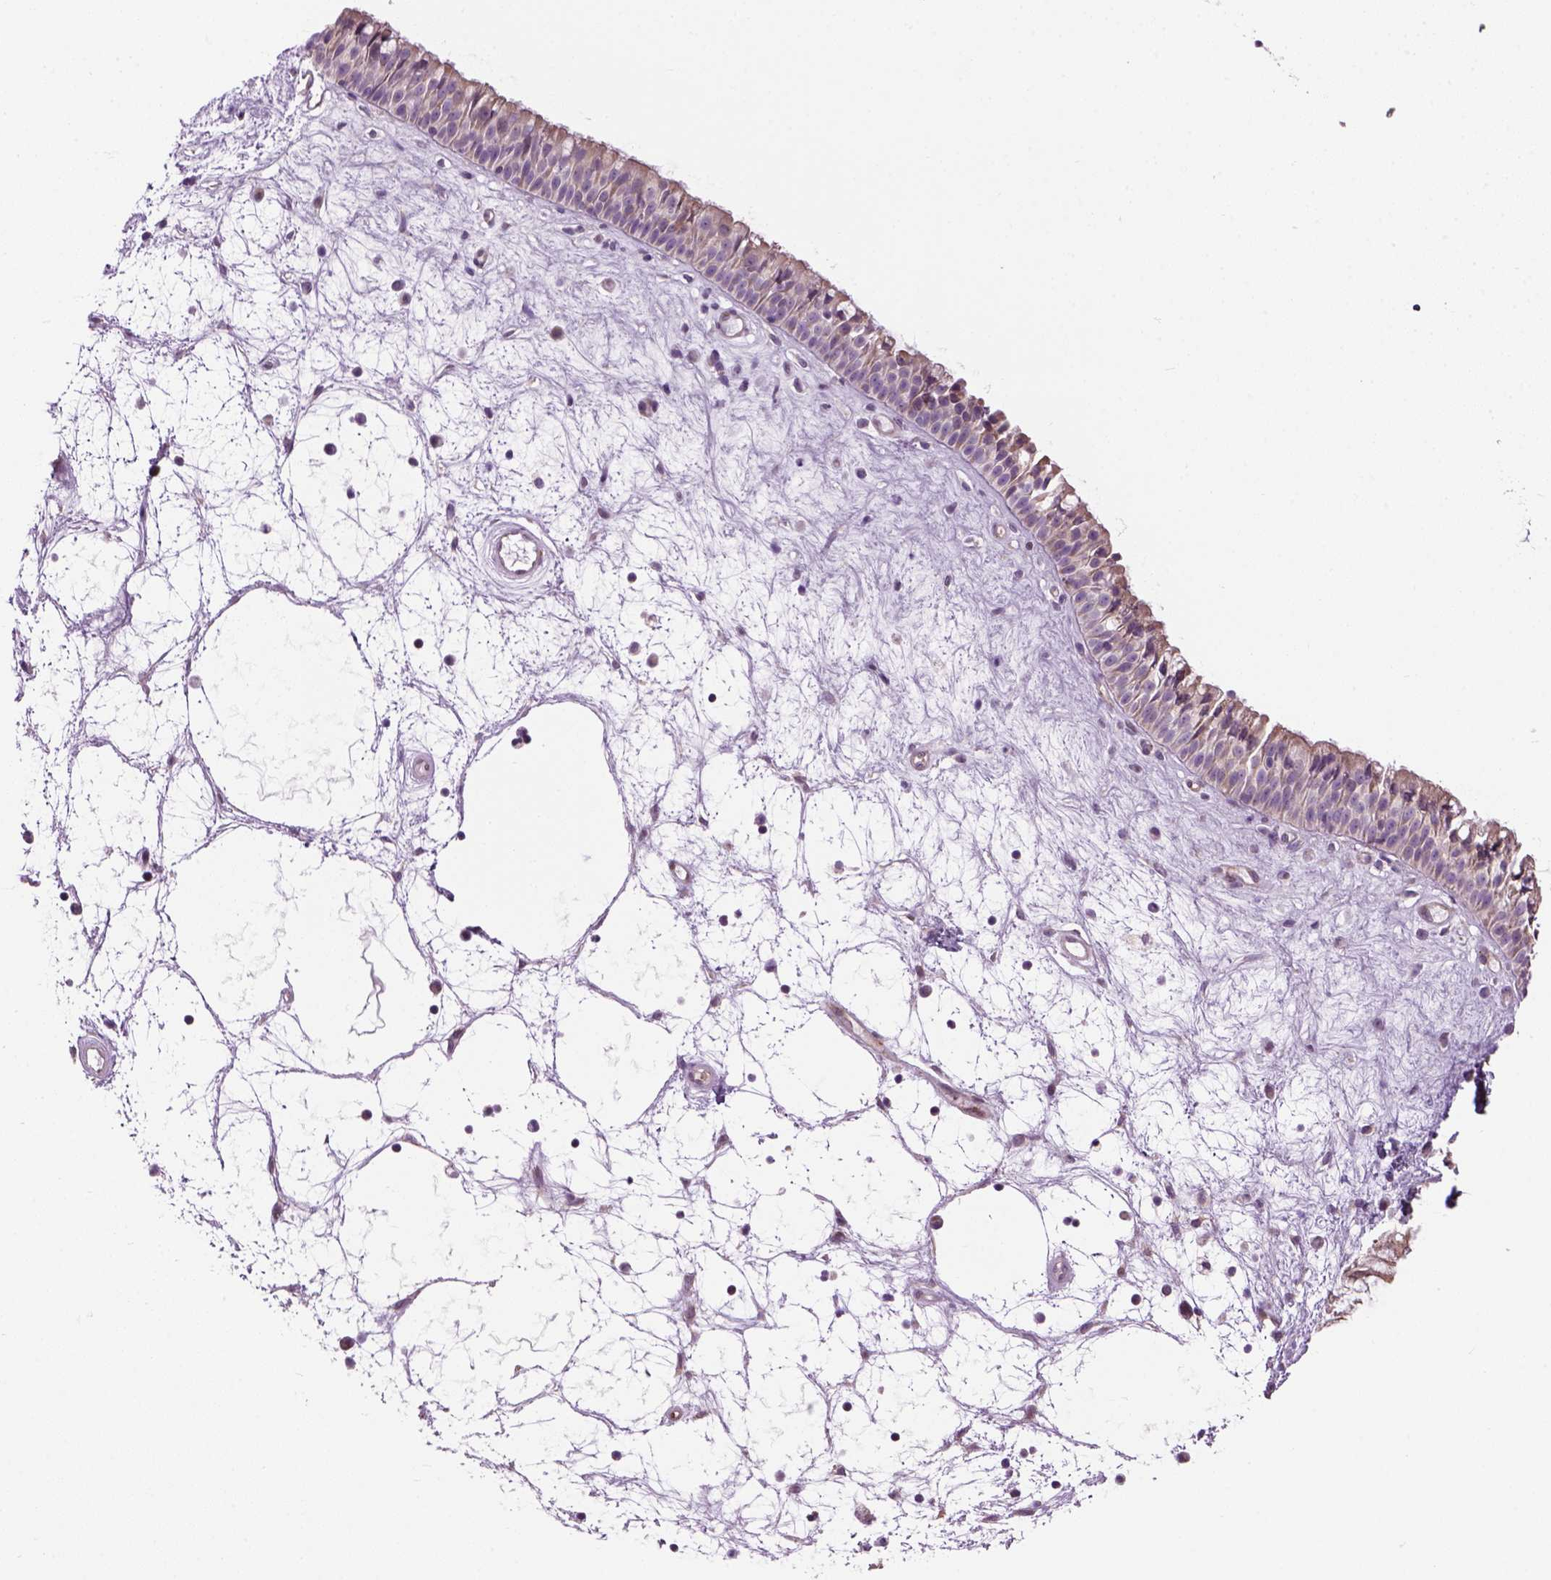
{"staining": {"intensity": "weak", "quantity": "25%-75%", "location": "cytoplasmic/membranous"}, "tissue": "nasopharynx", "cell_type": "Respiratory epithelial cells", "image_type": "normal", "snomed": [{"axis": "morphology", "description": "Normal tissue, NOS"}, {"axis": "topography", "description": "Nasopharynx"}], "caption": "A histopathology image showing weak cytoplasmic/membranous positivity in about 25%-75% of respiratory epithelial cells in unremarkable nasopharynx, as visualized by brown immunohistochemical staining.", "gene": "XK", "patient": {"sex": "male", "age": 69}}